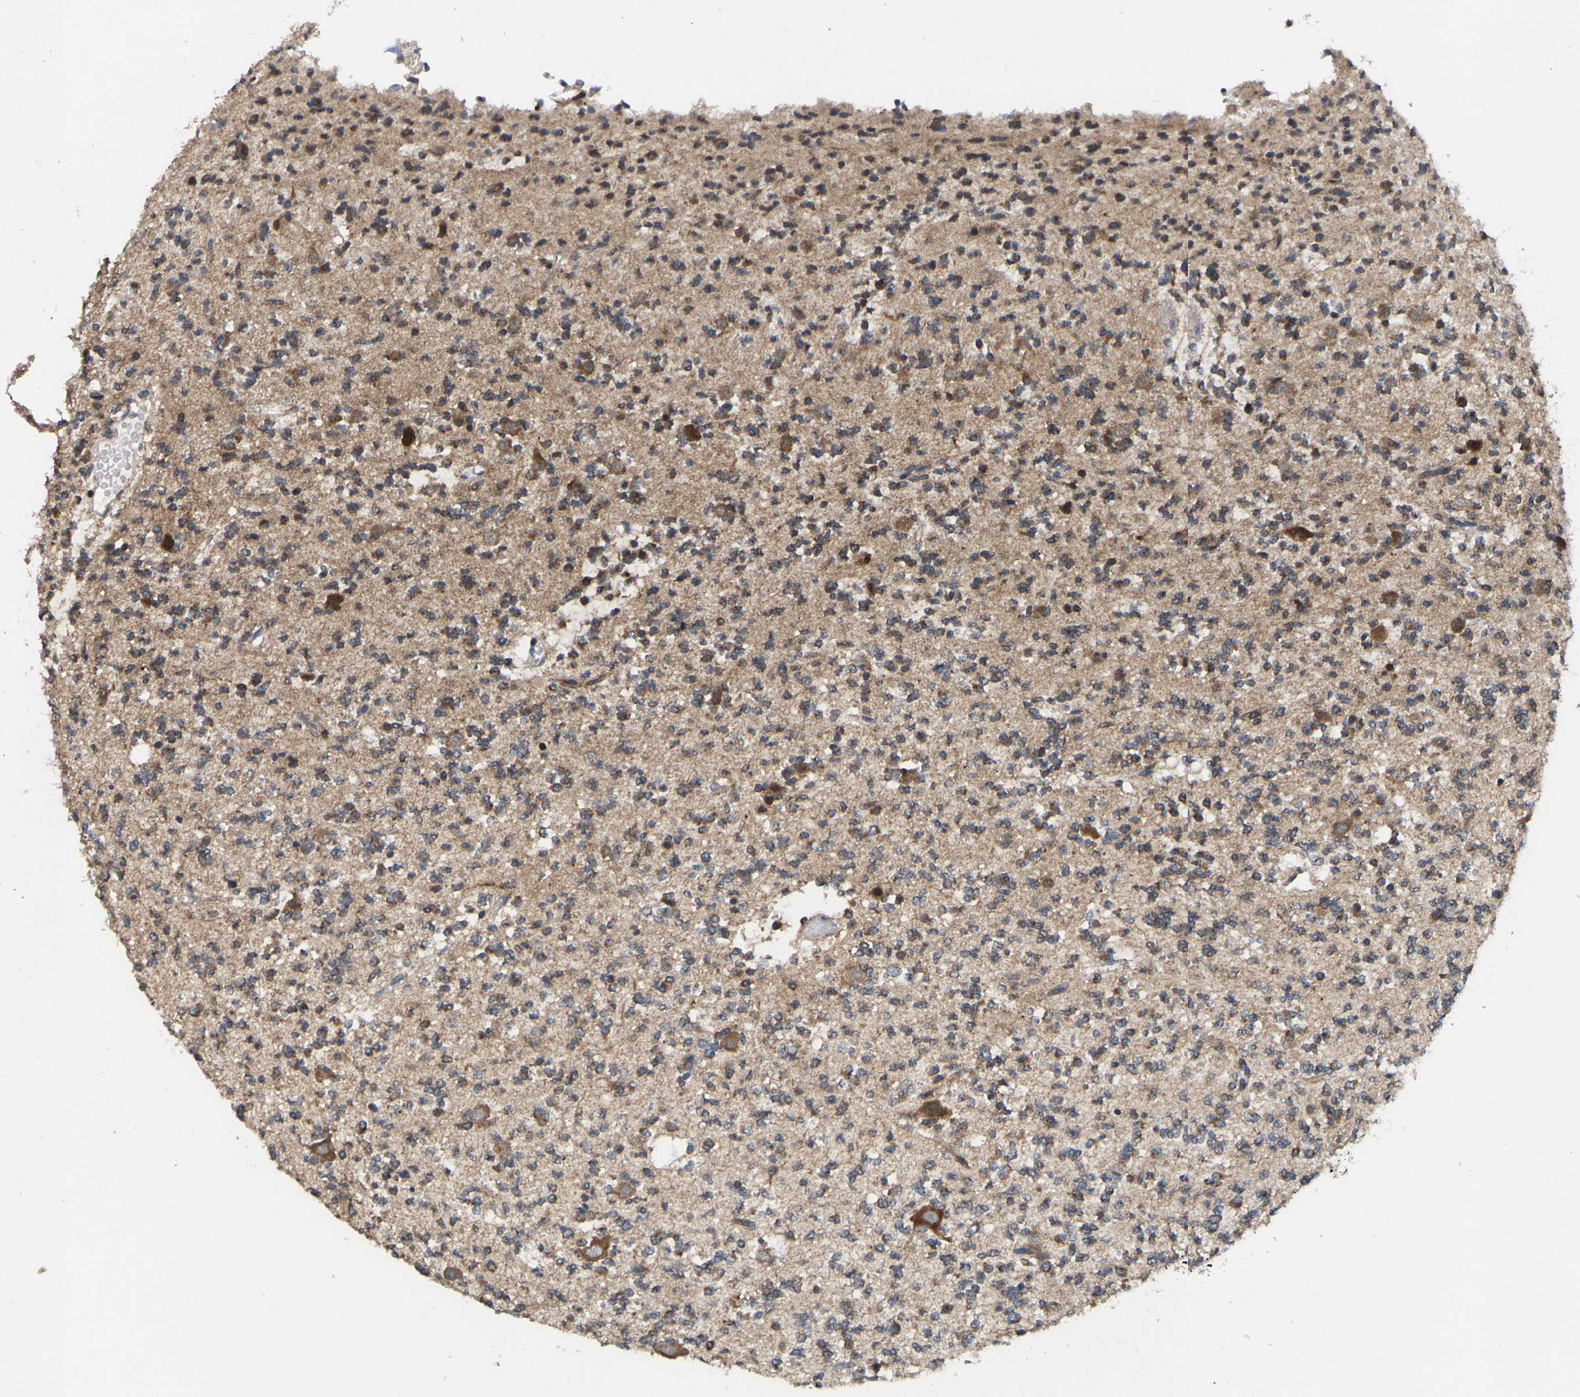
{"staining": {"intensity": "moderate", "quantity": ">75%", "location": "cytoplasmic/membranous"}, "tissue": "glioma", "cell_type": "Tumor cells", "image_type": "cancer", "snomed": [{"axis": "morphology", "description": "Glioma, malignant, Low grade"}, {"axis": "topography", "description": "Brain"}], "caption": "Protein expression analysis of human glioma reveals moderate cytoplasmic/membranous staining in approximately >75% of tumor cells.", "gene": "TDRKH", "patient": {"sex": "male", "age": 38}}